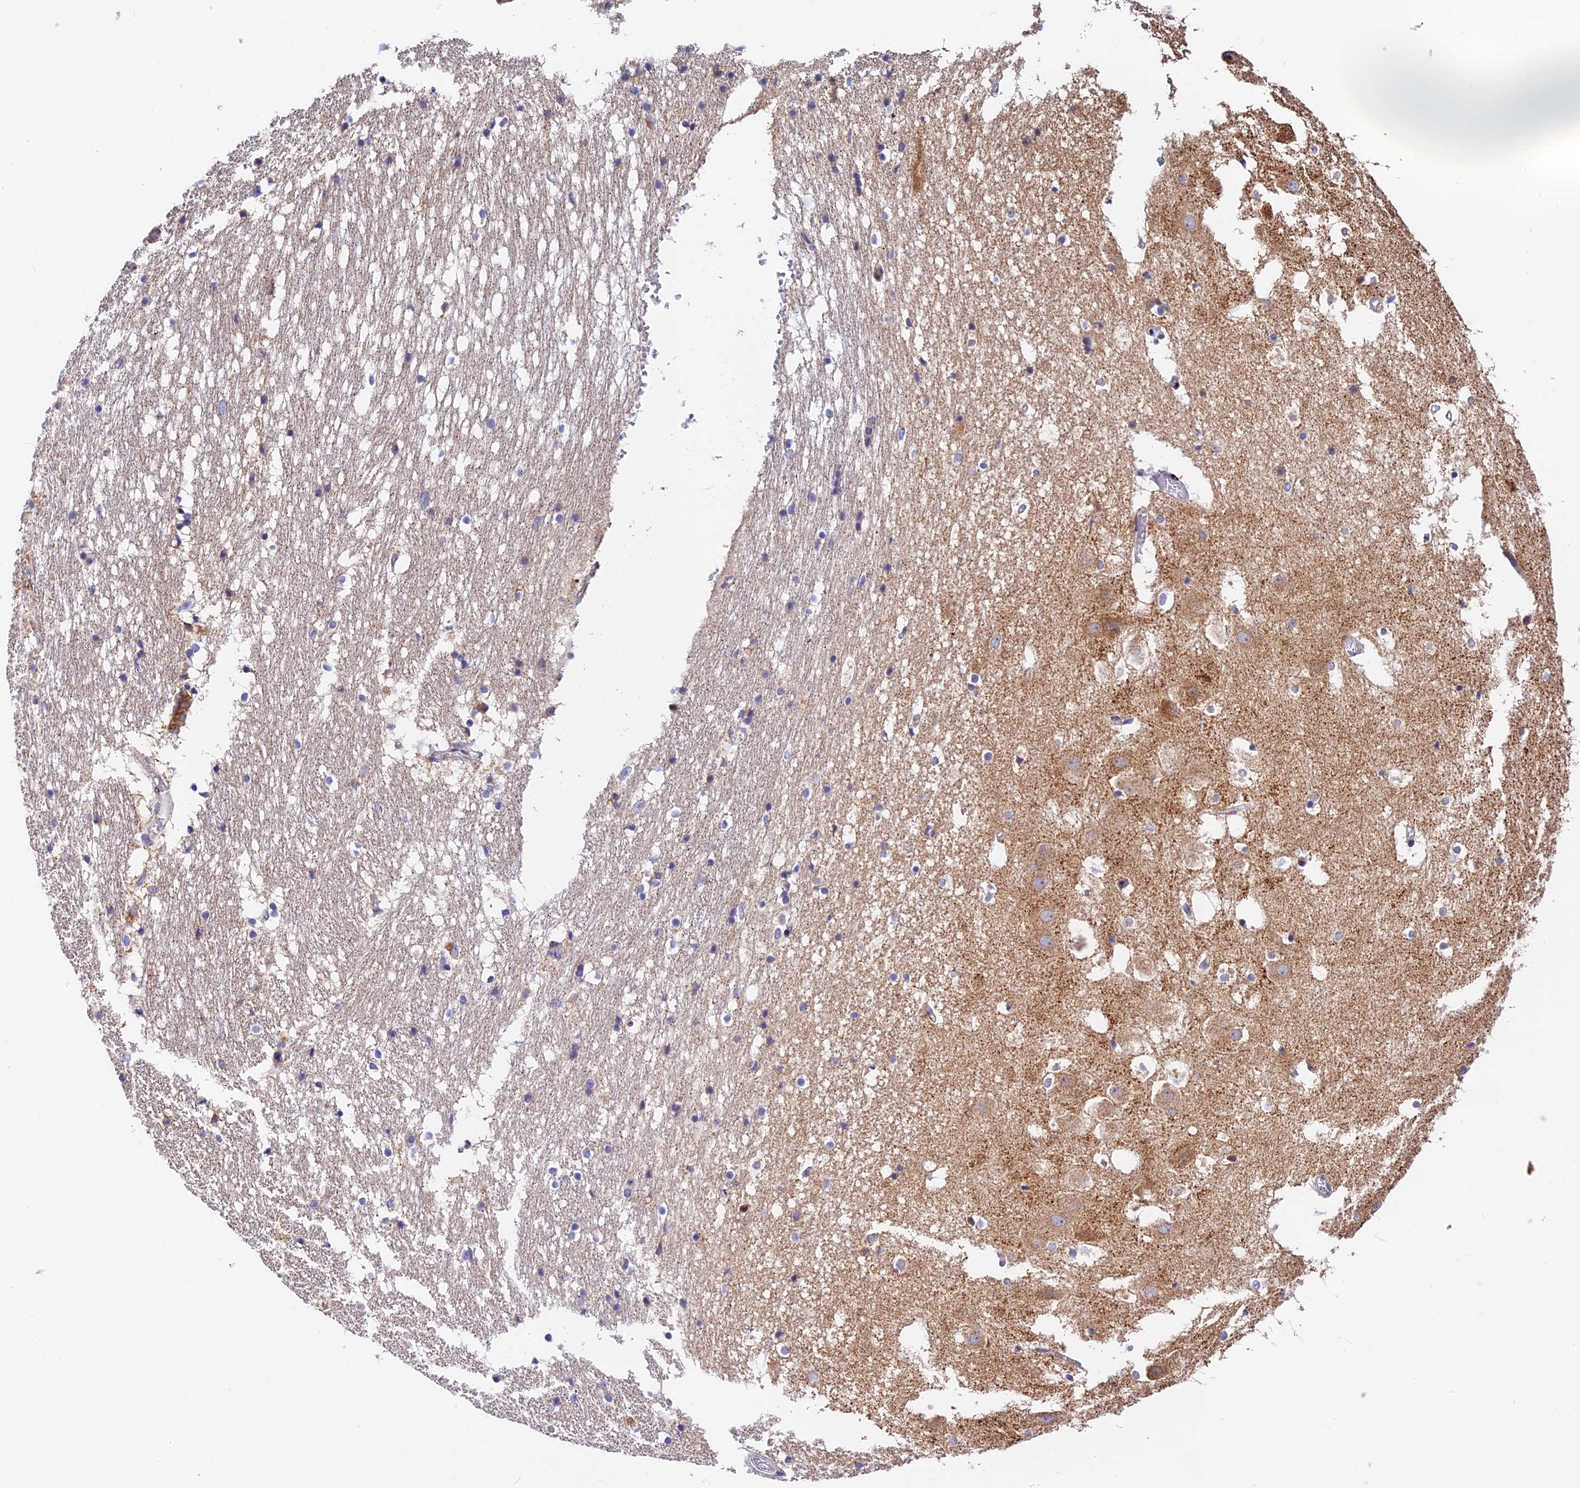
{"staining": {"intensity": "weak", "quantity": "<25%", "location": "cytoplasmic/membranous"}, "tissue": "hippocampus", "cell_type": "Glial cells", "image_type": "normal", "snomed": [{"axis": "morphology", "description": "Normal tissue, NOS"}, {"axis": "topography", "description": "Hippocampus"}], "caption": "Immunohistochemistry (IHC) photomicrograph of normal hippocampus: hippocampus stained with DAB displays no significant protein expression in glial cells. (Brightfield microscopy of DAB IHC at high magnification).", "gene": "MRAS", "patient": {"sex": "female", "age": 52}}